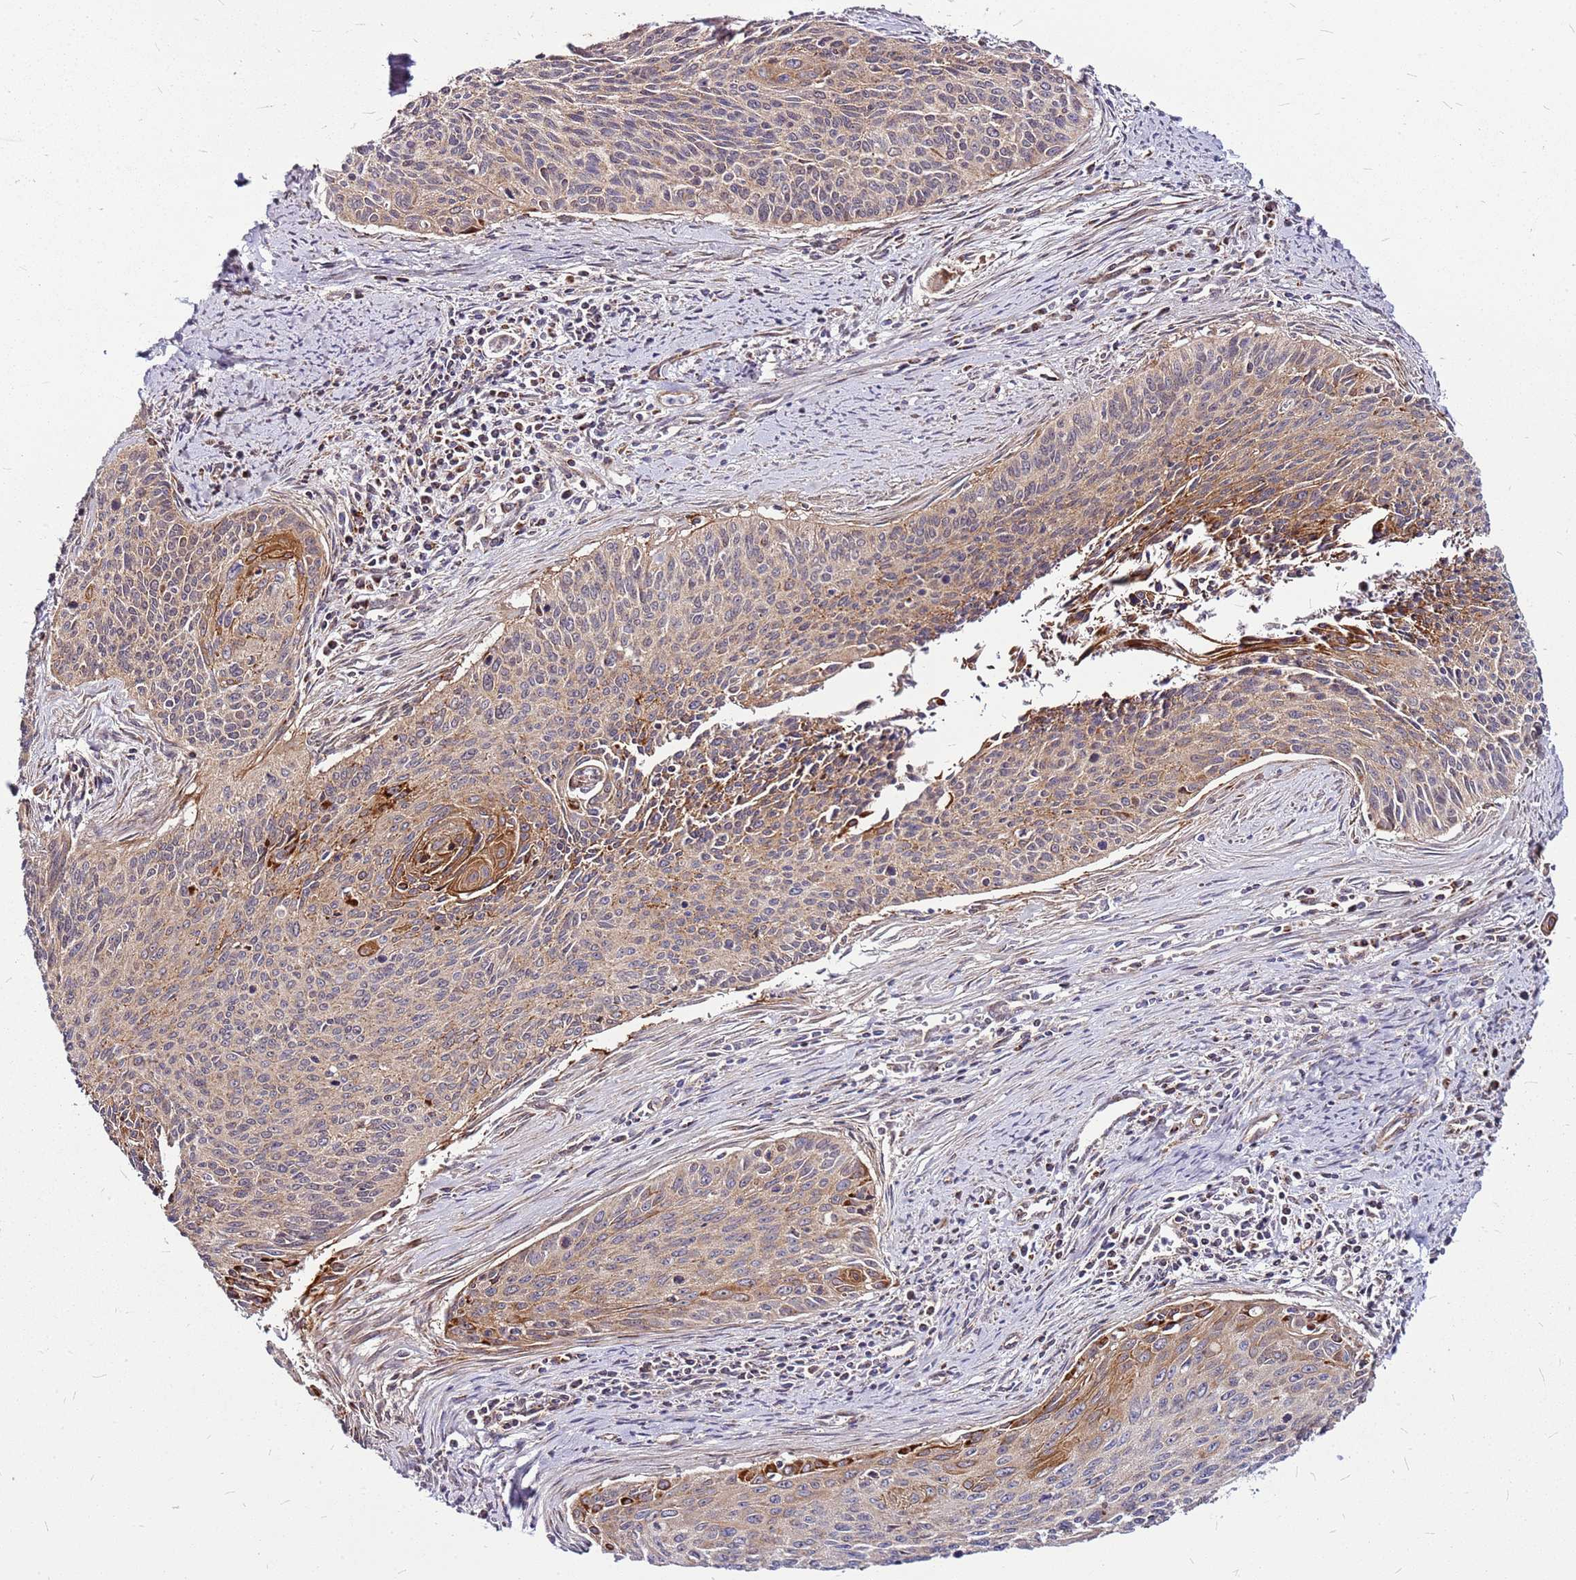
{"staining": {"intensity": "moderate", "quantity": "25%-75%", "location": "cytoplasmic/membranous"}, "tissue": "cervical cancer", "cell_type": "Tumor cells", "image_type": "cancer", "snomed": [{"axis": "morphology", "description": "Squamous cell carcinoma, NOS"}, {"axis": "topography", "description": "Cervix"}], "caption": "A medium amount of moderate cytoplasmic/membranous positivity is appreciated in about 25%-75% of tumor cells in cervical cancer (squamous cell carcinoma) tissue. The protein of interest is shown in brown color, while the nuclei are stained blue.", "gene": "OR51T1", "patient": {"sex": "female", "age": 55}}